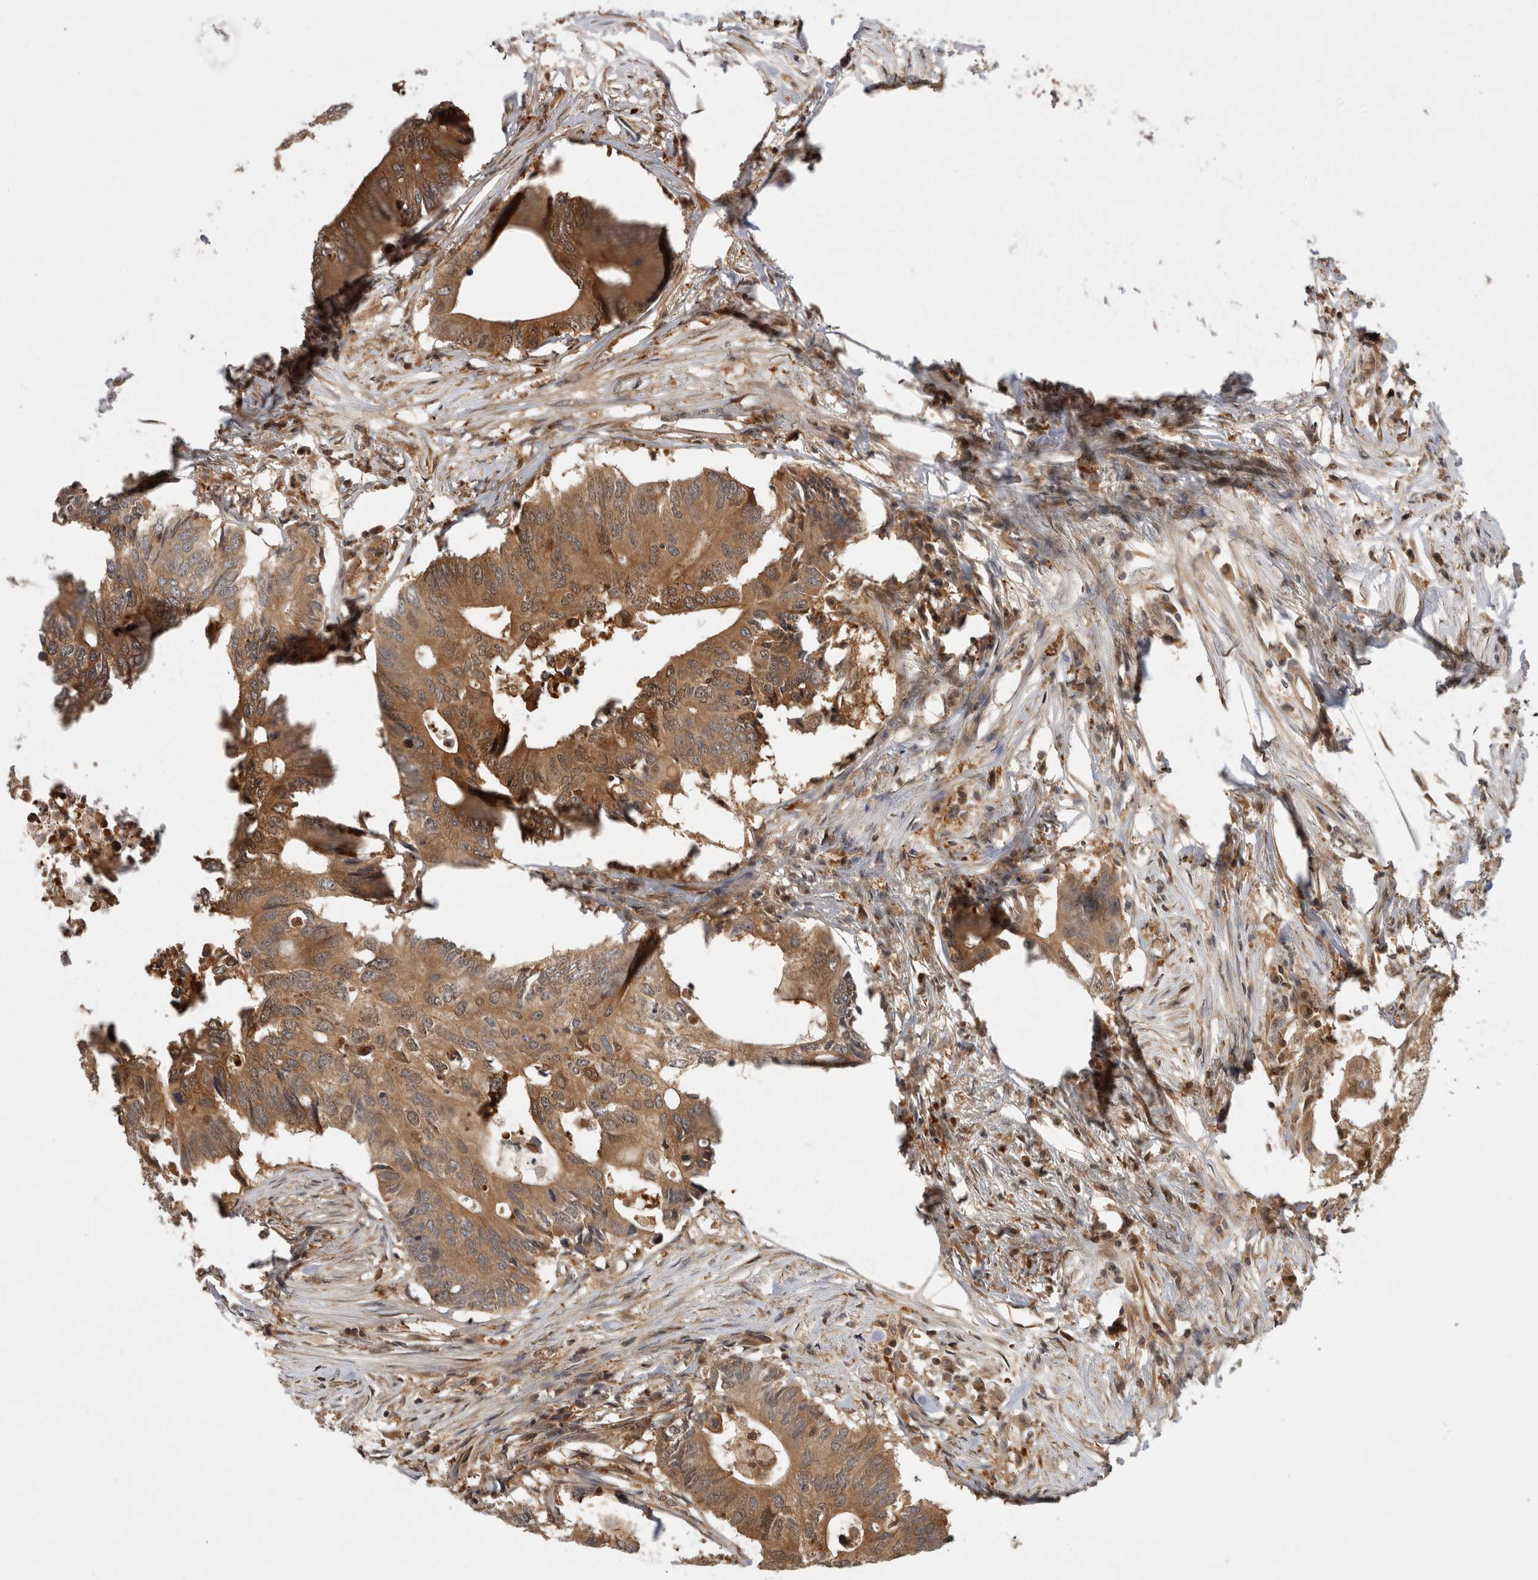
{"staining": {"intensity": "moderate", "quantity": ">75%", "location": "cytoplasmic/membranous,nuclear"}, "tissue": "colorectal cancer", "cell_type": "Tumor cells", "image_type": "cancer", "snomed": [{"axis": "morphology", "description": "Adenocarcinoma, NOS"}, {"axis": "topography", "description": "Colon"}], "caption": "Immunohistochemistry histopathology image of colorectal cancer (adenocarcinoma) stained for a protein (brown), which shows medium levels of moderate cytoplasmic/membranous and nuclear expression in approximately >75% of tumor cells.", "gene": "ASTN2", "patient": {"sex": "male", "age": 71}}